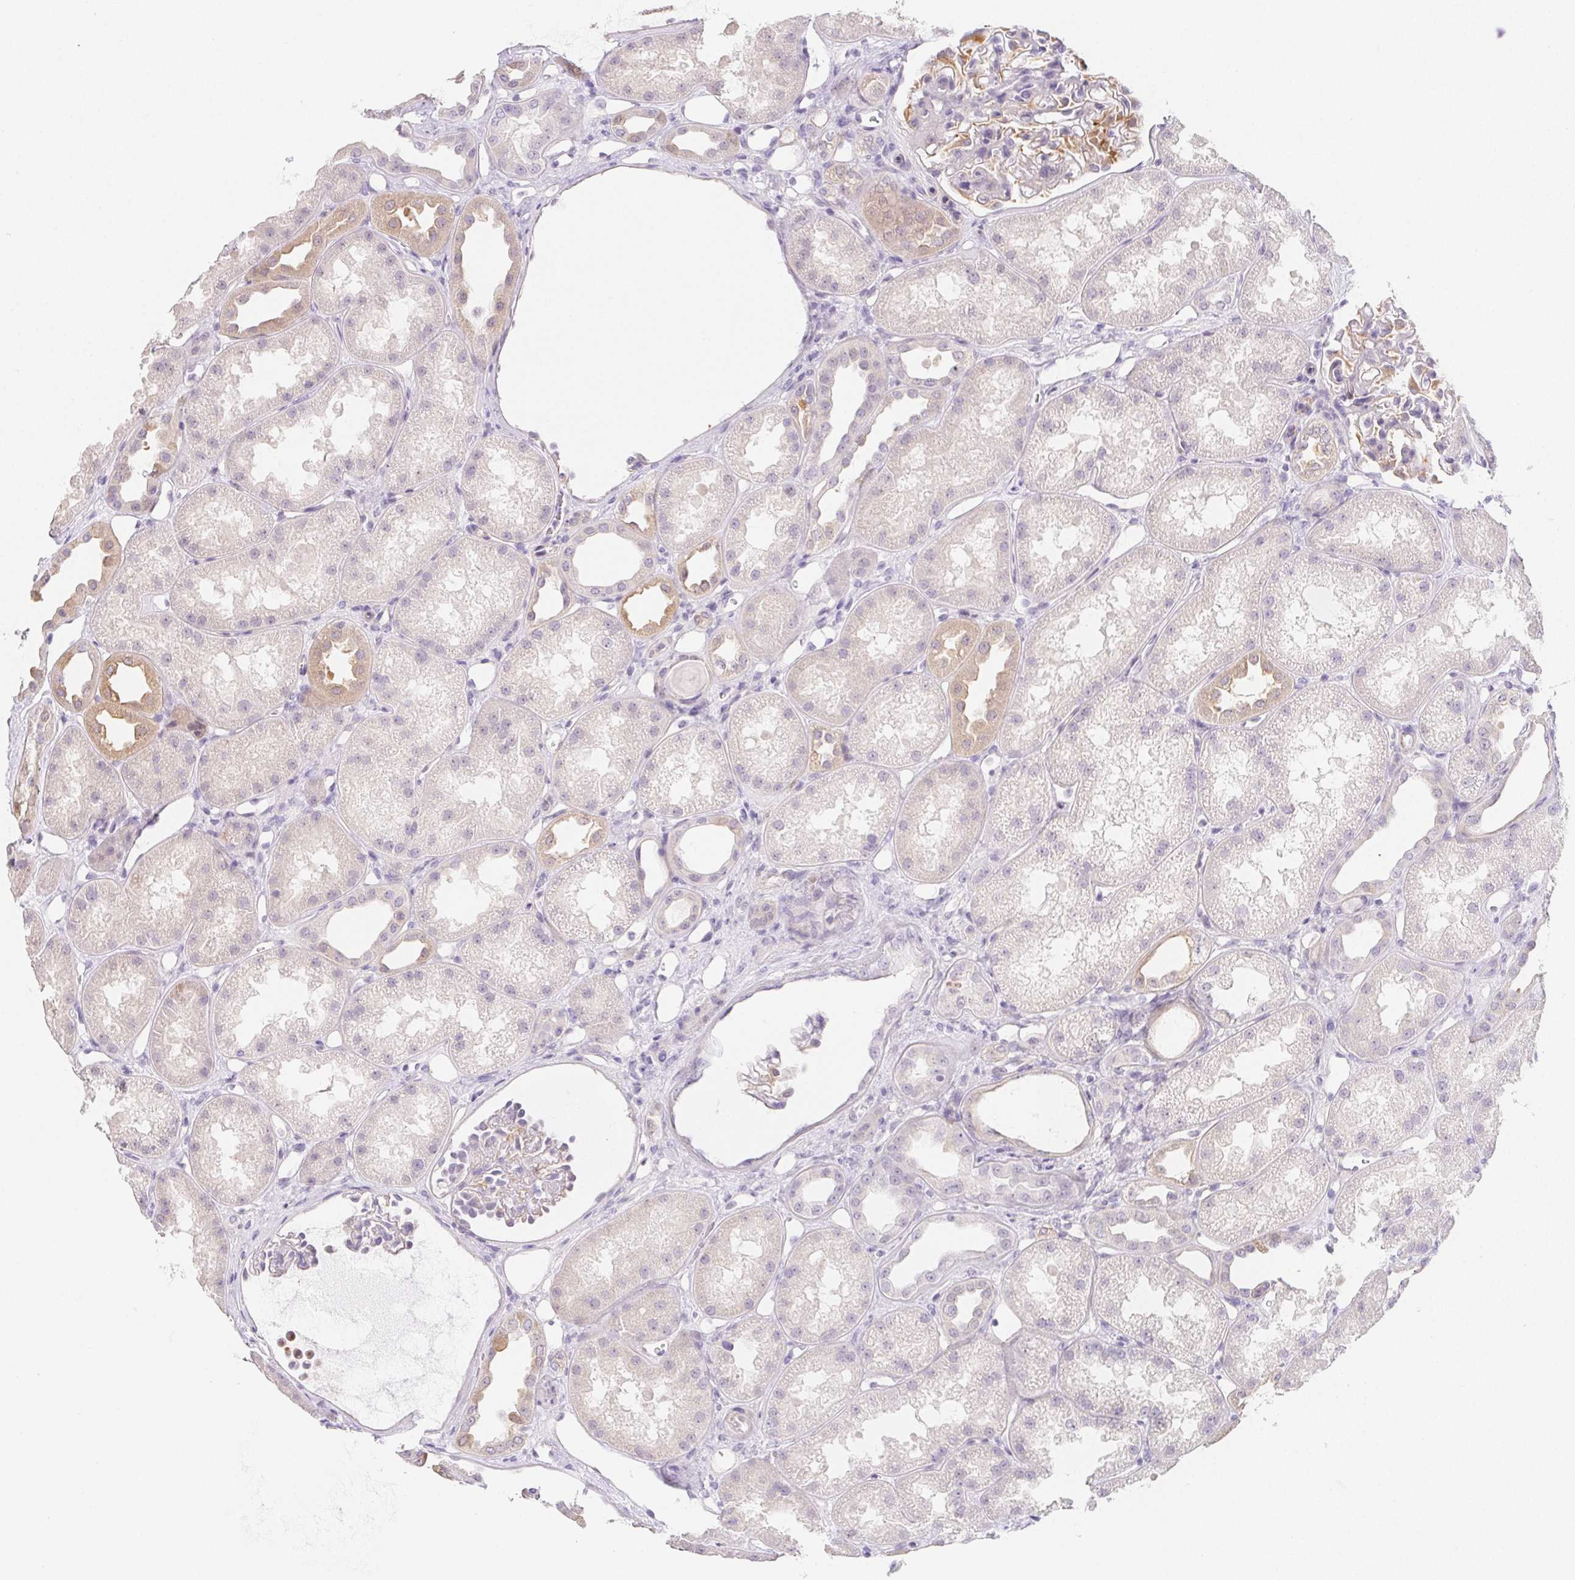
{"staining": {"intensity": "weak", "quantity": "25%-75%", "location": "cytoplasmic/membranous"}, "tissue": "kidney", "cell_type": "Cells in glomeruli", "image_type": "normal", "snomed": [{"axis": "morphology", "description": "Normal tissue, NOS"}, {"axis": "topography", "description": "Kidney"}], "caption": "Immunohistochemistry micrograph of benign human kidney stained for a protein (brown), which exhibits low levels of weak cytoplasmic/membranous expression in about 25%-75% of cells in glomeruli.", "gene": "ZBBX", "patient": {"sex": "male", "age": 61}}